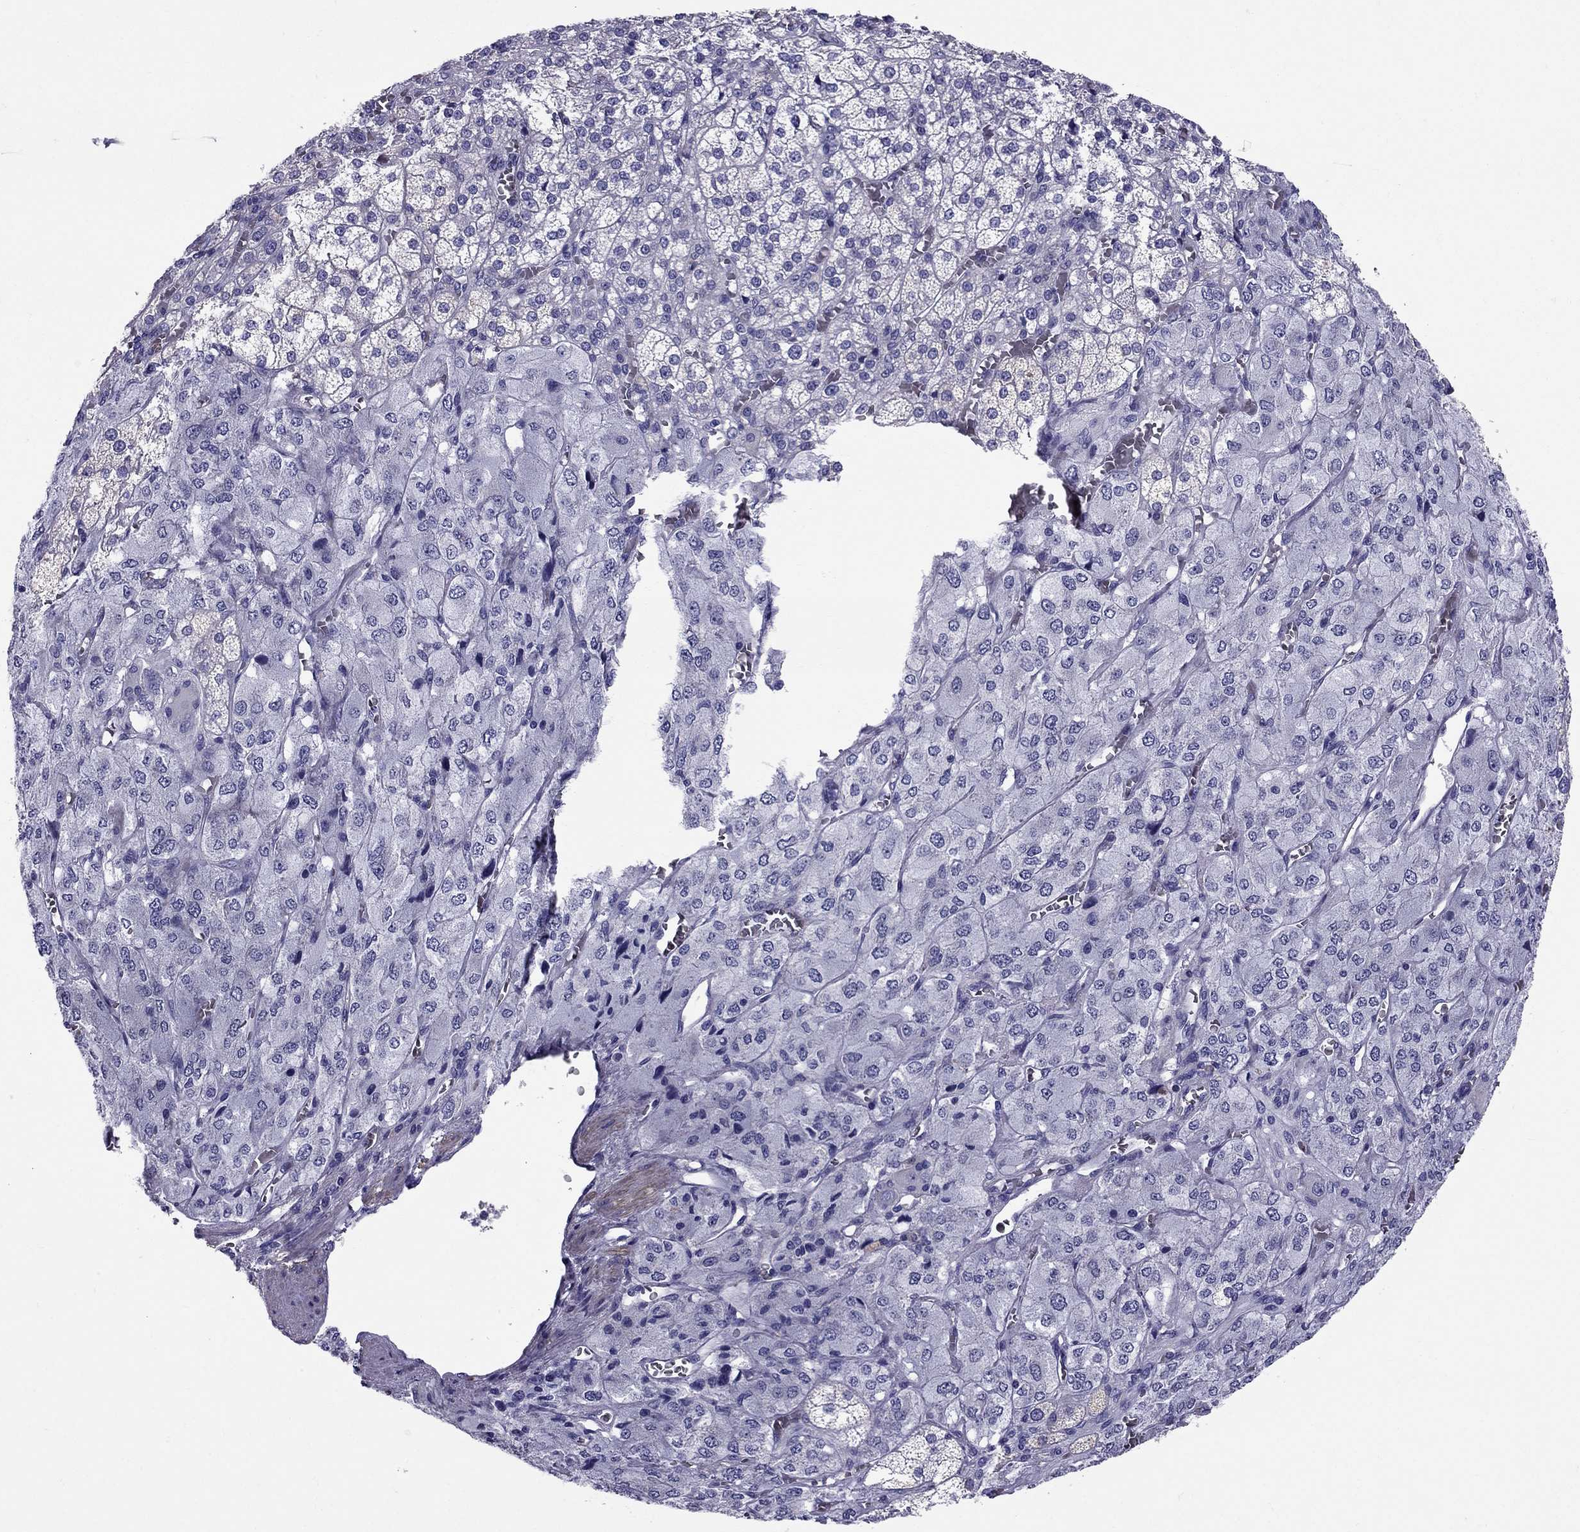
{"staining": {"intensity": "negative", "quantity": "none", "location": "none"}, "tissue": "adrenal gland", "cell_type": "Glandular cells", "image_type": "normal", "snomed": [{"axis": "morphology", "description": "Normal tissue, NOS"}, {"axis": "topography", "description": "Adrenal gland"}], "caption": "The histopathology image displays no staining of glandular cells in unremarkable adrenal gland.", "gene": "GPR50", "patient": {"sex": "female", "age": 60}}